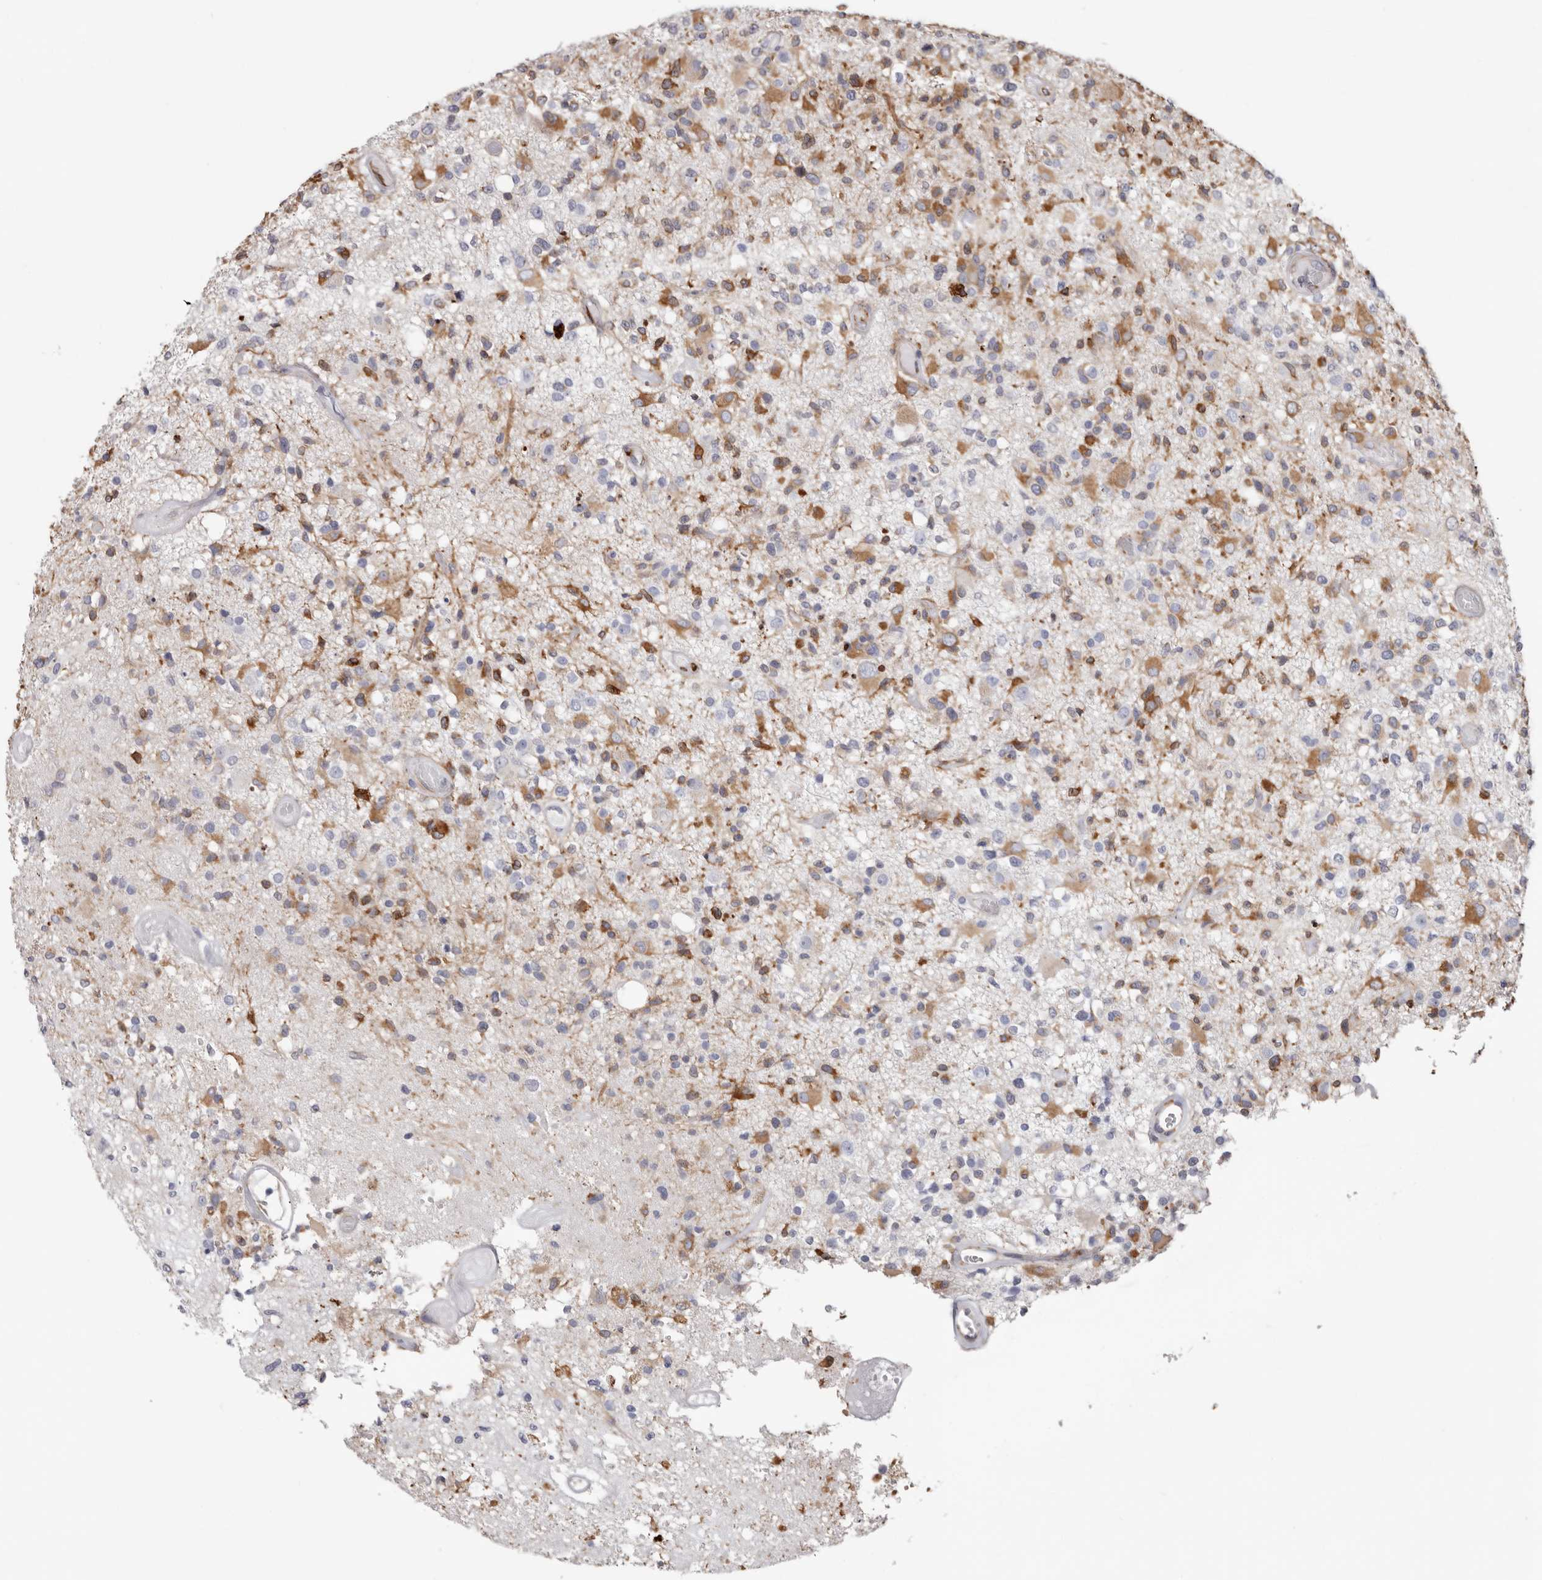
{"staining": {"intensity": "moderate", "quantity": "<25%", "location": "cytoplasmic/membranous"}, "tissue": "glioma", "cell_type": "Tumor cells", "image_type": "cancer", "snomed": [{"axis": "morphology", "description": "Glioma, malignant, High grade"}, {"axis": "morphology", "description": "Glioblastoma, NOS"}, {"axis": "topography", "description": "Brain"}], "caption": "Immunohistochemical staining of glioma displays low levels of moderate cytoplasmic/membranous positivity in approximately <25% of tumor cells.", "gene": "SEMA3E", "patient": {"sex": "male", "age": 60}}